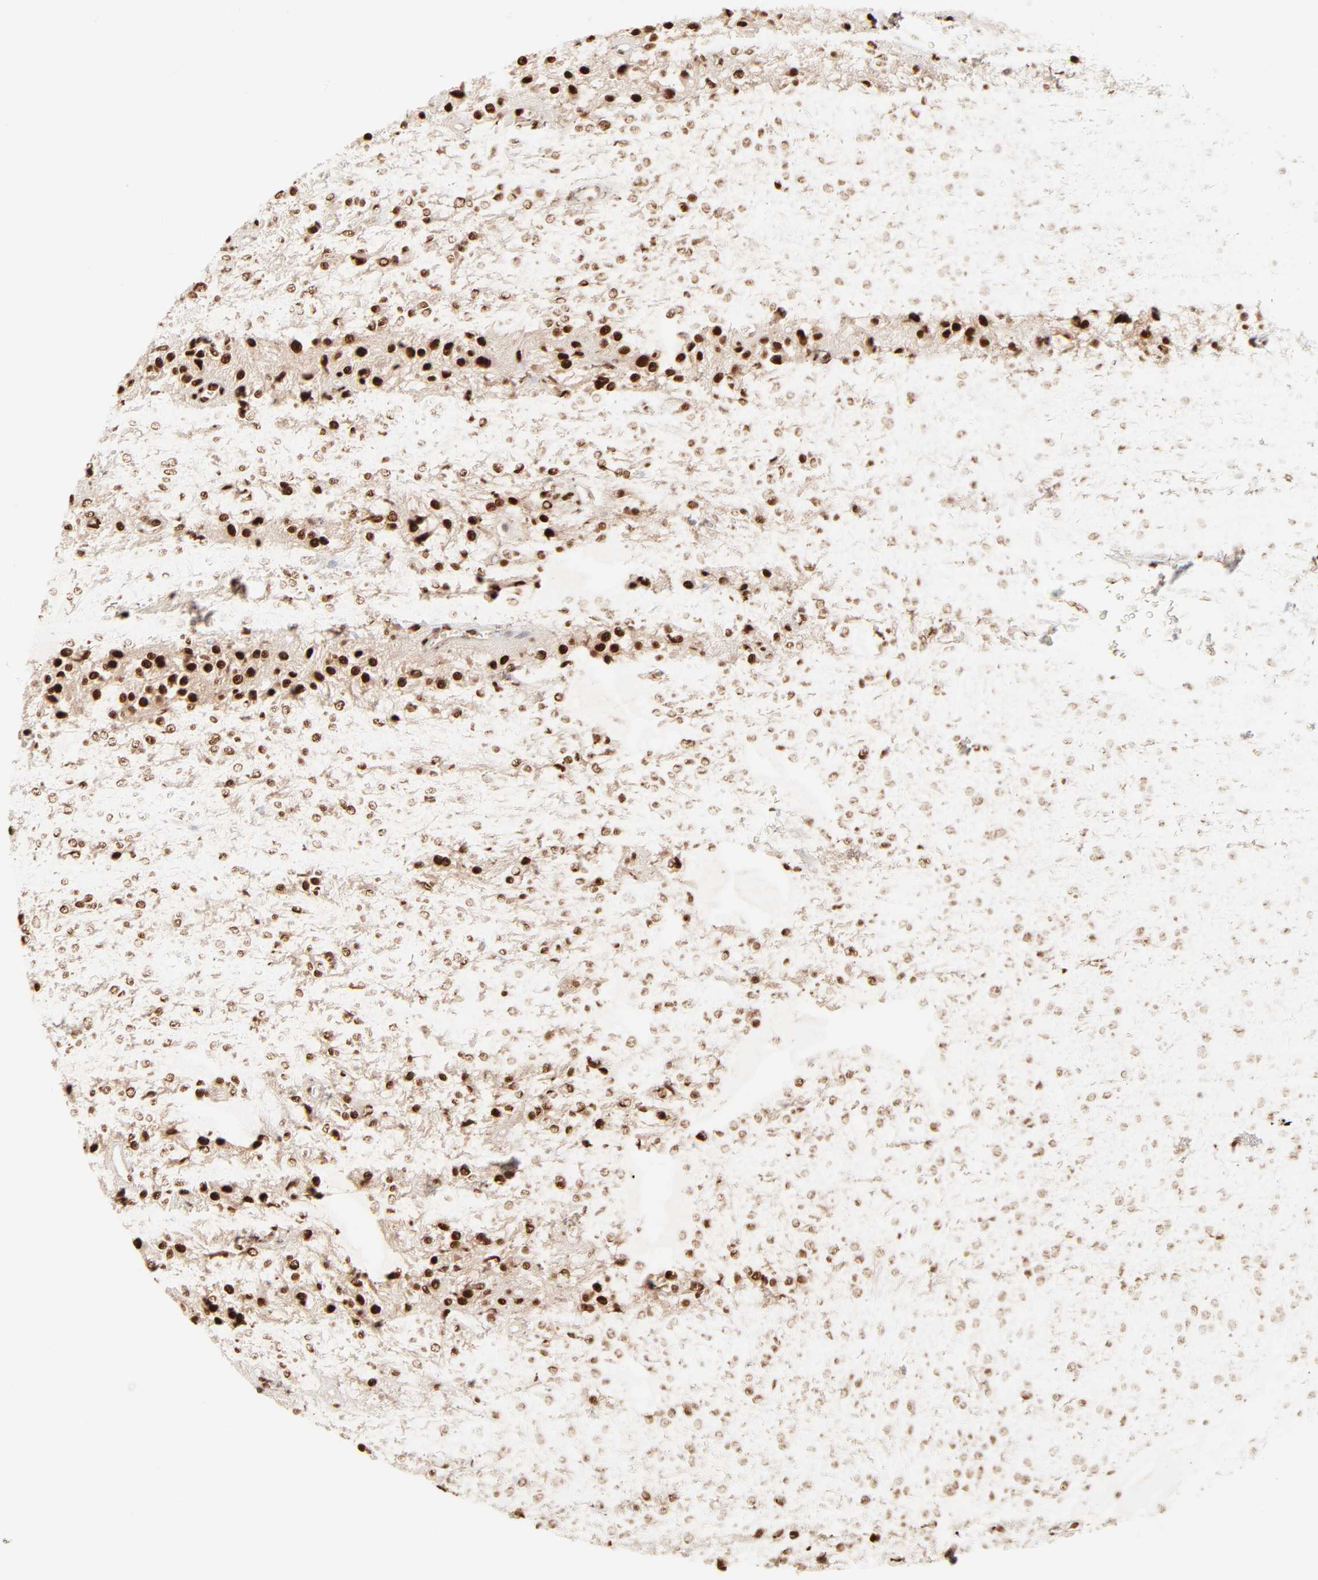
{"staining": {"intensity": "strong", "quantity": ">75%", "location": "nuclear"}, "tissue": "glioma", "cell_type": "Tumor cells", "image_type": "cancer", "snomed": [{"axis": "morphology", "description": "Glioma, malignant, NOS"}, {"axis": "topography", "description": "Cerebellum"}], "caption": "This photomicrograph displays immunohistochemistry (IHC) staining of glioma (malignant), with high strong nuclear staining in approximately >75% of tumor cells.", "gene": "TARDBP", "patient": {"sex": "female", "age": 10}}